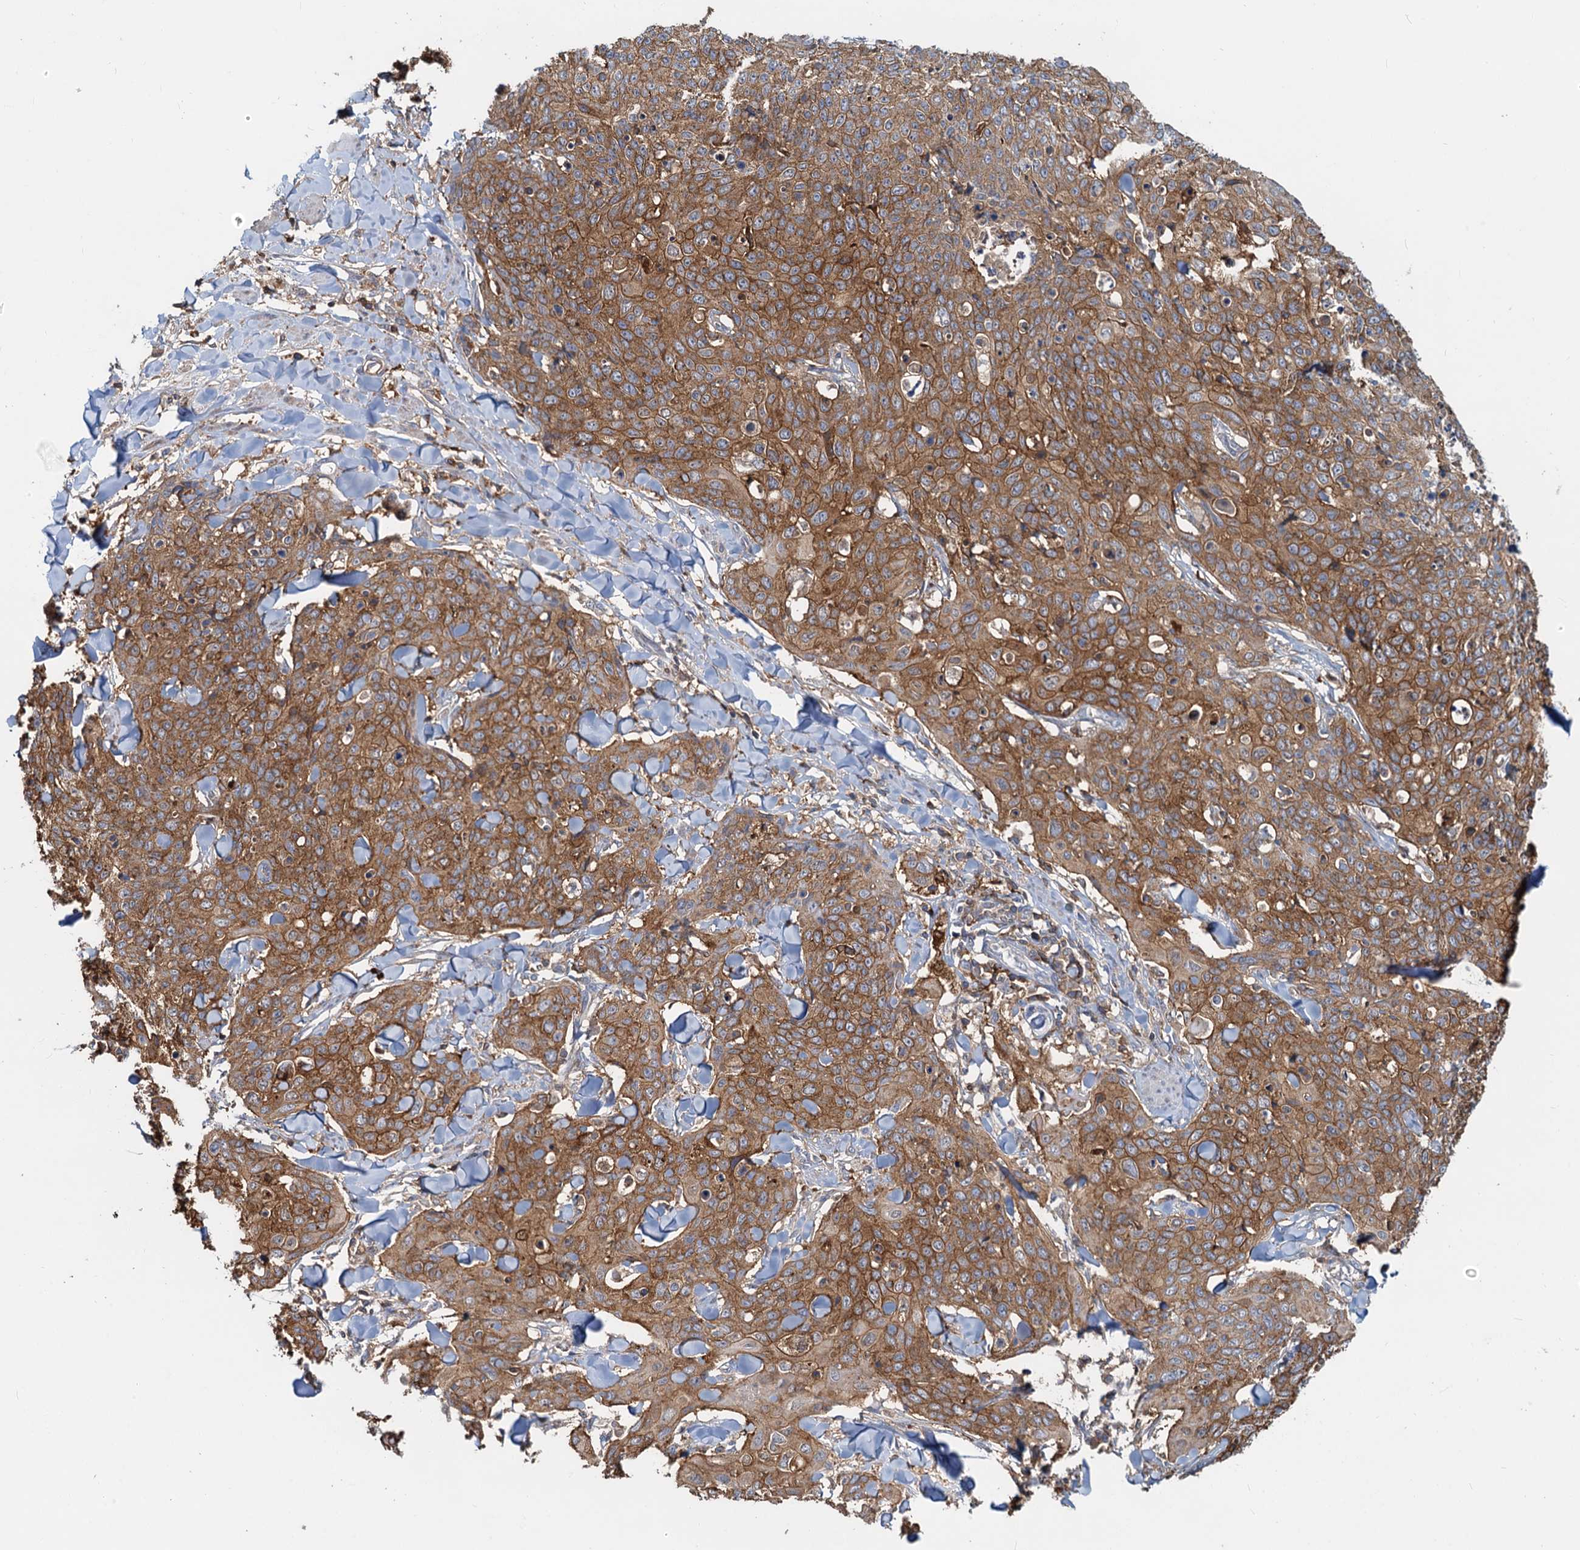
{"staining": {"intensity": "moderate", "quantity": ">75%", "location": "cytoplasmic/membranous"}, "tissue": "skin cancer", "cell_type": "Tumor cells", "image_type": "cancer", "snomed": [{"axis": "morphology", "description": "Squamous cell carcinoma, NOS"}, {"axis": "topography", "description": "Skin"}, {"axis": "topography", "description": "Vulva"}], "caption": "An immunohistochemistry (IHC) photomicrograph of neoplastic tissue is shown. Protein staining in brown highlights moderate cytoplasmic/membranous positivity in skin cancer within tumor cells.", "gene": "LNX2", "patient": {"sex": "female", "age": 85}}